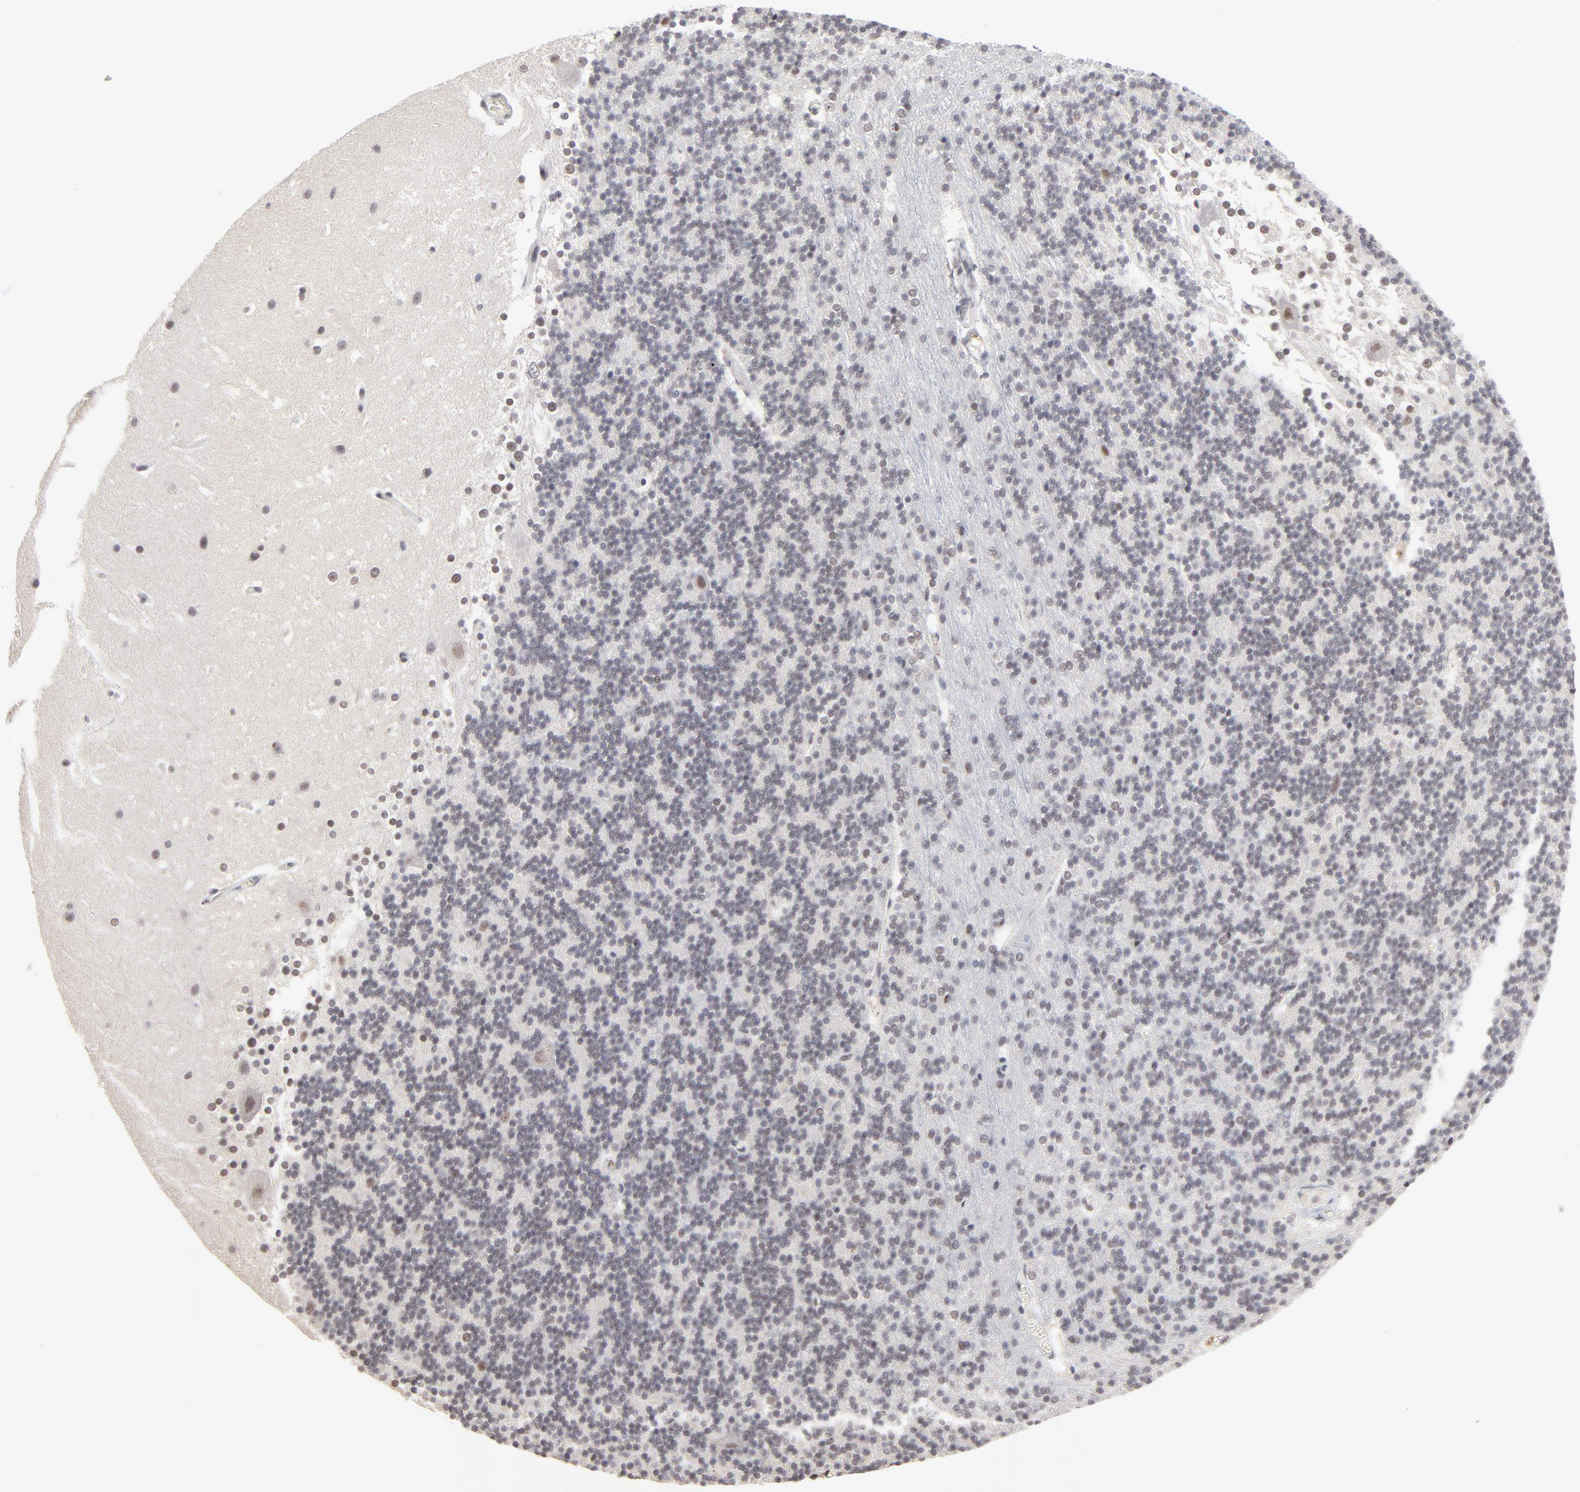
{"staining": {"intensity": "negative", "quantity": "none", "location": "none"}, "tissue": "cerebellum", "cell_type": "Cells in granular layer", "image_type": "normal", "snomed": [{"axis": "morphology", "description": "Normal tissue, NOS"}, {"axis": "topography", "description": "Cerebellum"}], "caption": "IHC of benign human cerebellum shows no positivity in cells in granular layer. (DAB (3,3'-diaminobenzidine) IHC visualized using brightfield microscopy, high magnification).", "gene": "MBIP", "patient": {"sex": "female", "age": 19}}